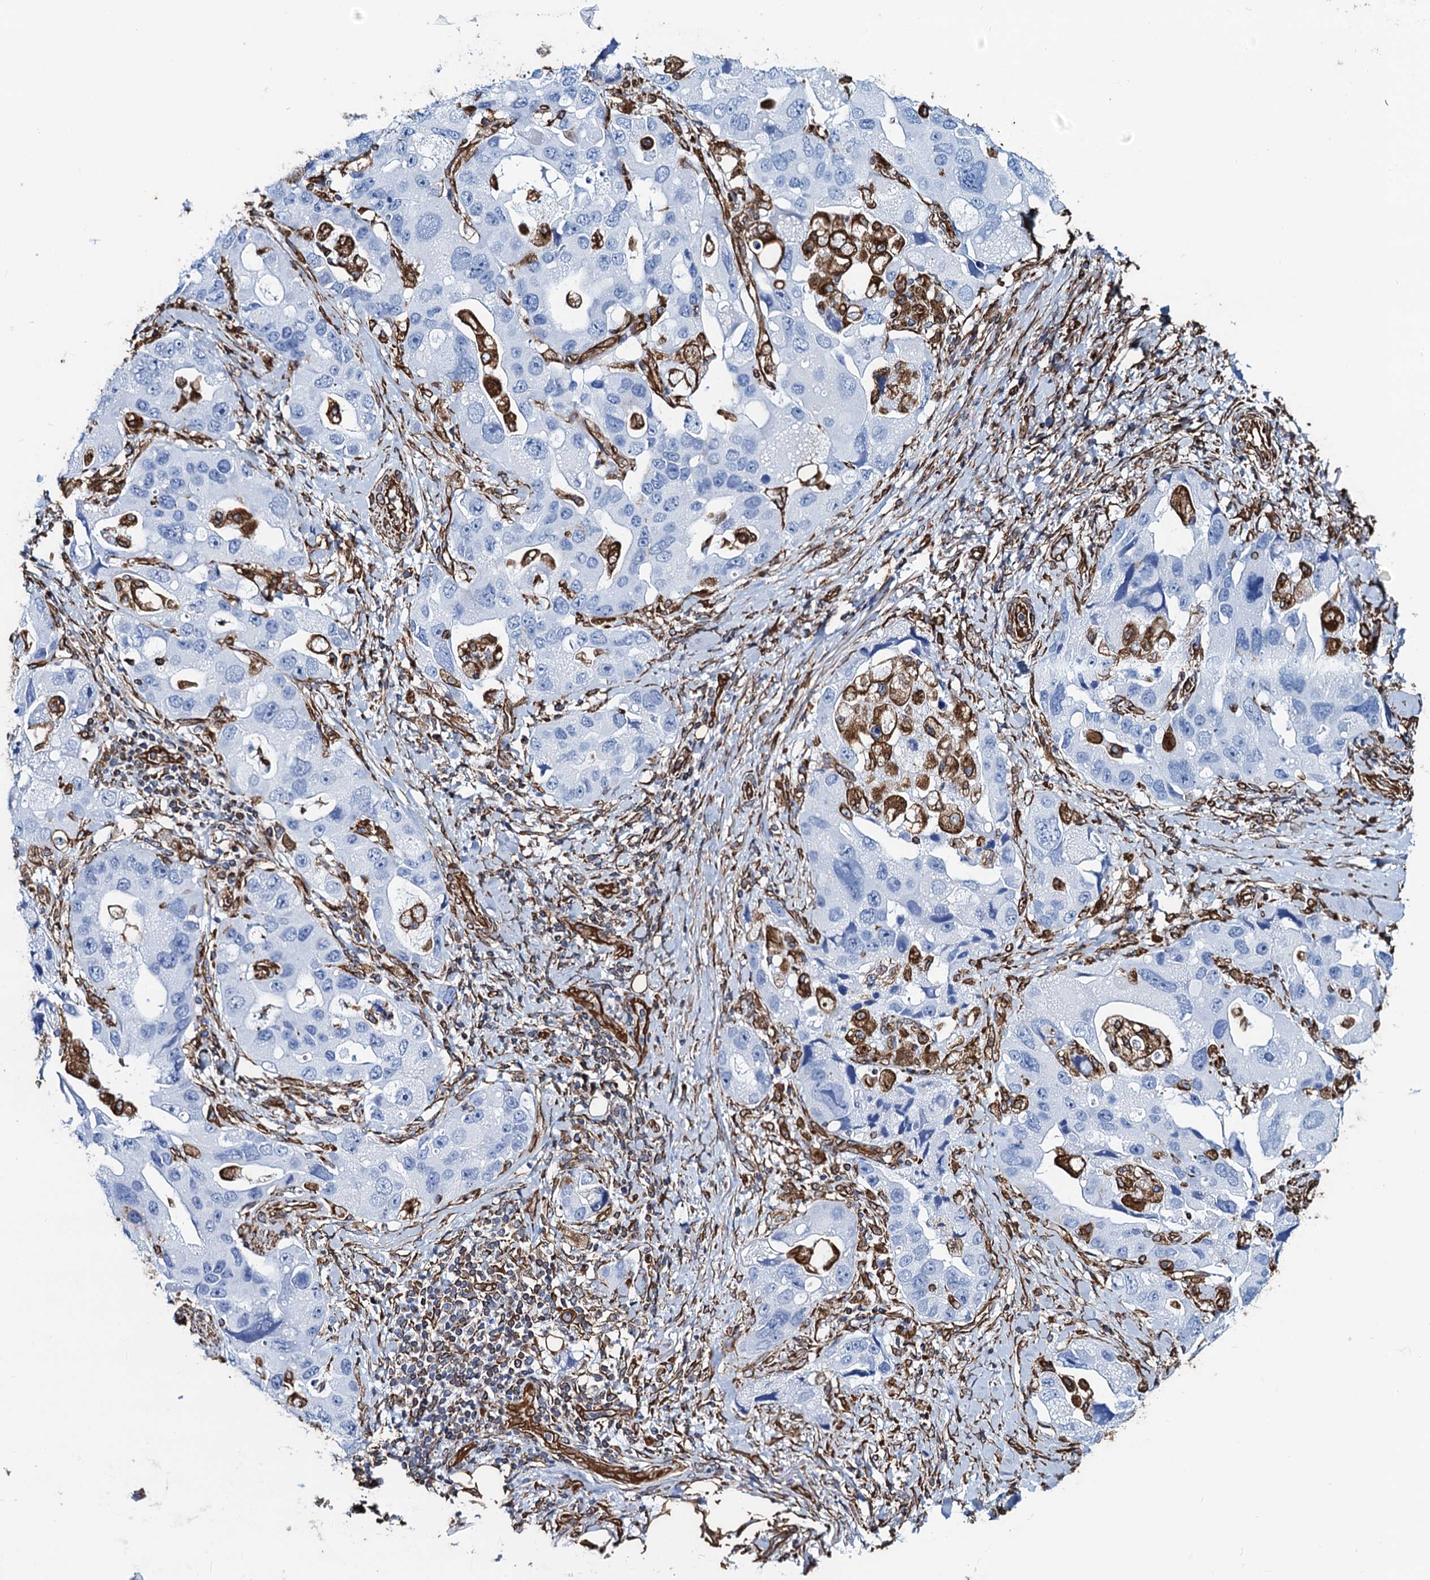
{"staining": {"intensity": "negative", "quantity": "none", "location": "none"}, "tissue": "lung cancer", "cell_type": "Tumor cells", "image_type": "cancer", "snomed": [{"axis": "morphology", "description": "Adenocarcinoma, NOS"}, {"axis": "topography", "description": "Lung"}], "caption": "Lung adenocarcinoma was stained to show a protein in brown. There is no significant staining in tumor cells.", "gene": "PGM2", "patient": {"sex": "female", "age": 54}}